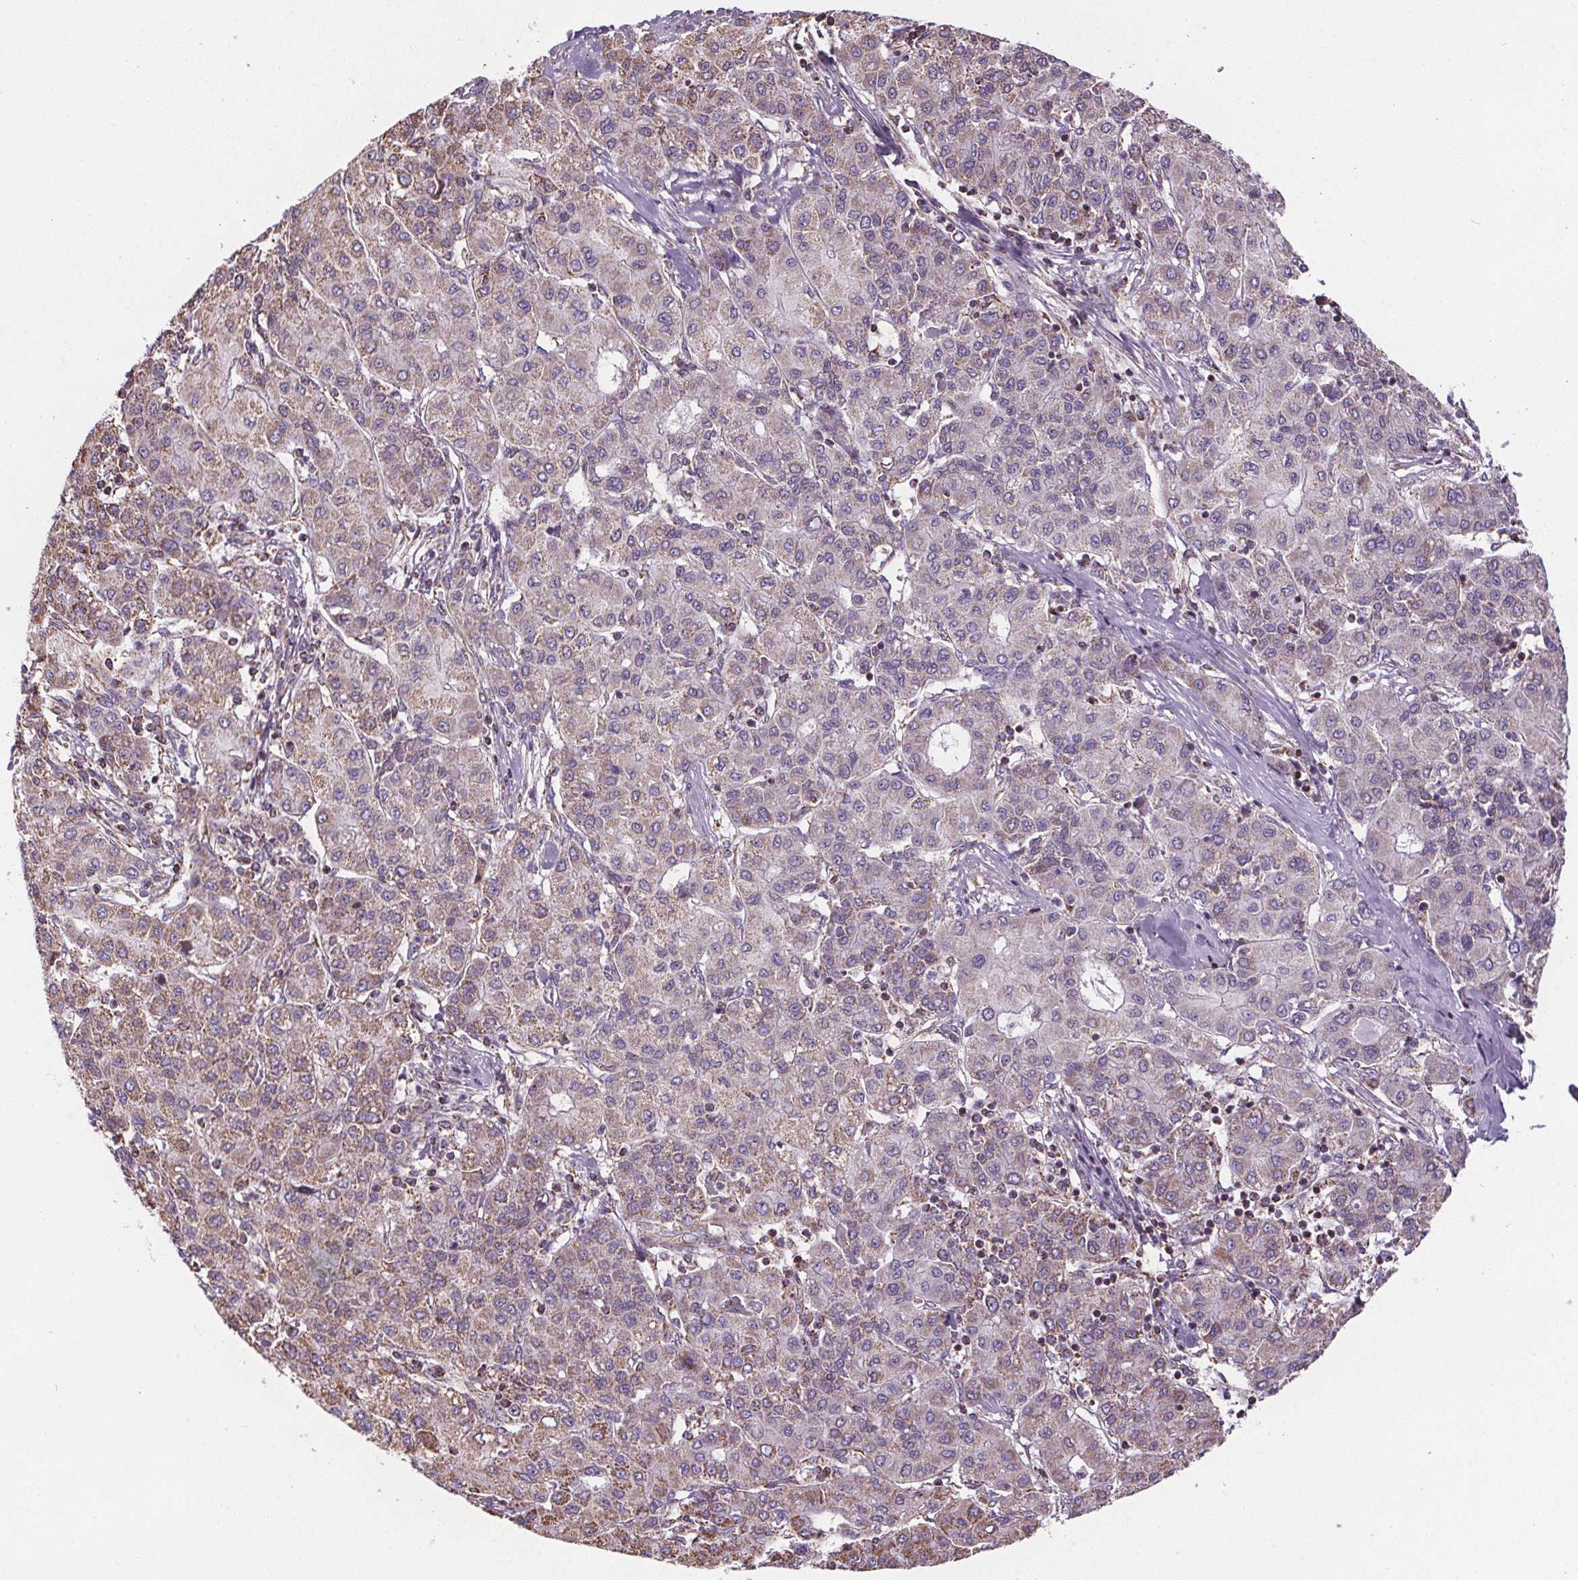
{"staining": {"intensity": "weak", "quantity": "25%-75%", "location": "cytoplasmic/membranous"}, "tissue": "liver cancer", "cell_type": "Tumor cells", "image_type": "cancer", "snomed": [{"axis": "morphology", "description": "Carcinoma, Hepatocellular, NOS"}, {"axis": "topography", "description": "Liver"}], "caption": "Protein staining of liver cancer tissue exhibits weak cytoplasmic/membranous staining in approximately 25%-75% of tumor cells.", "gene": "ZNF548", "patient": {"sex": "male", "age": 65}}